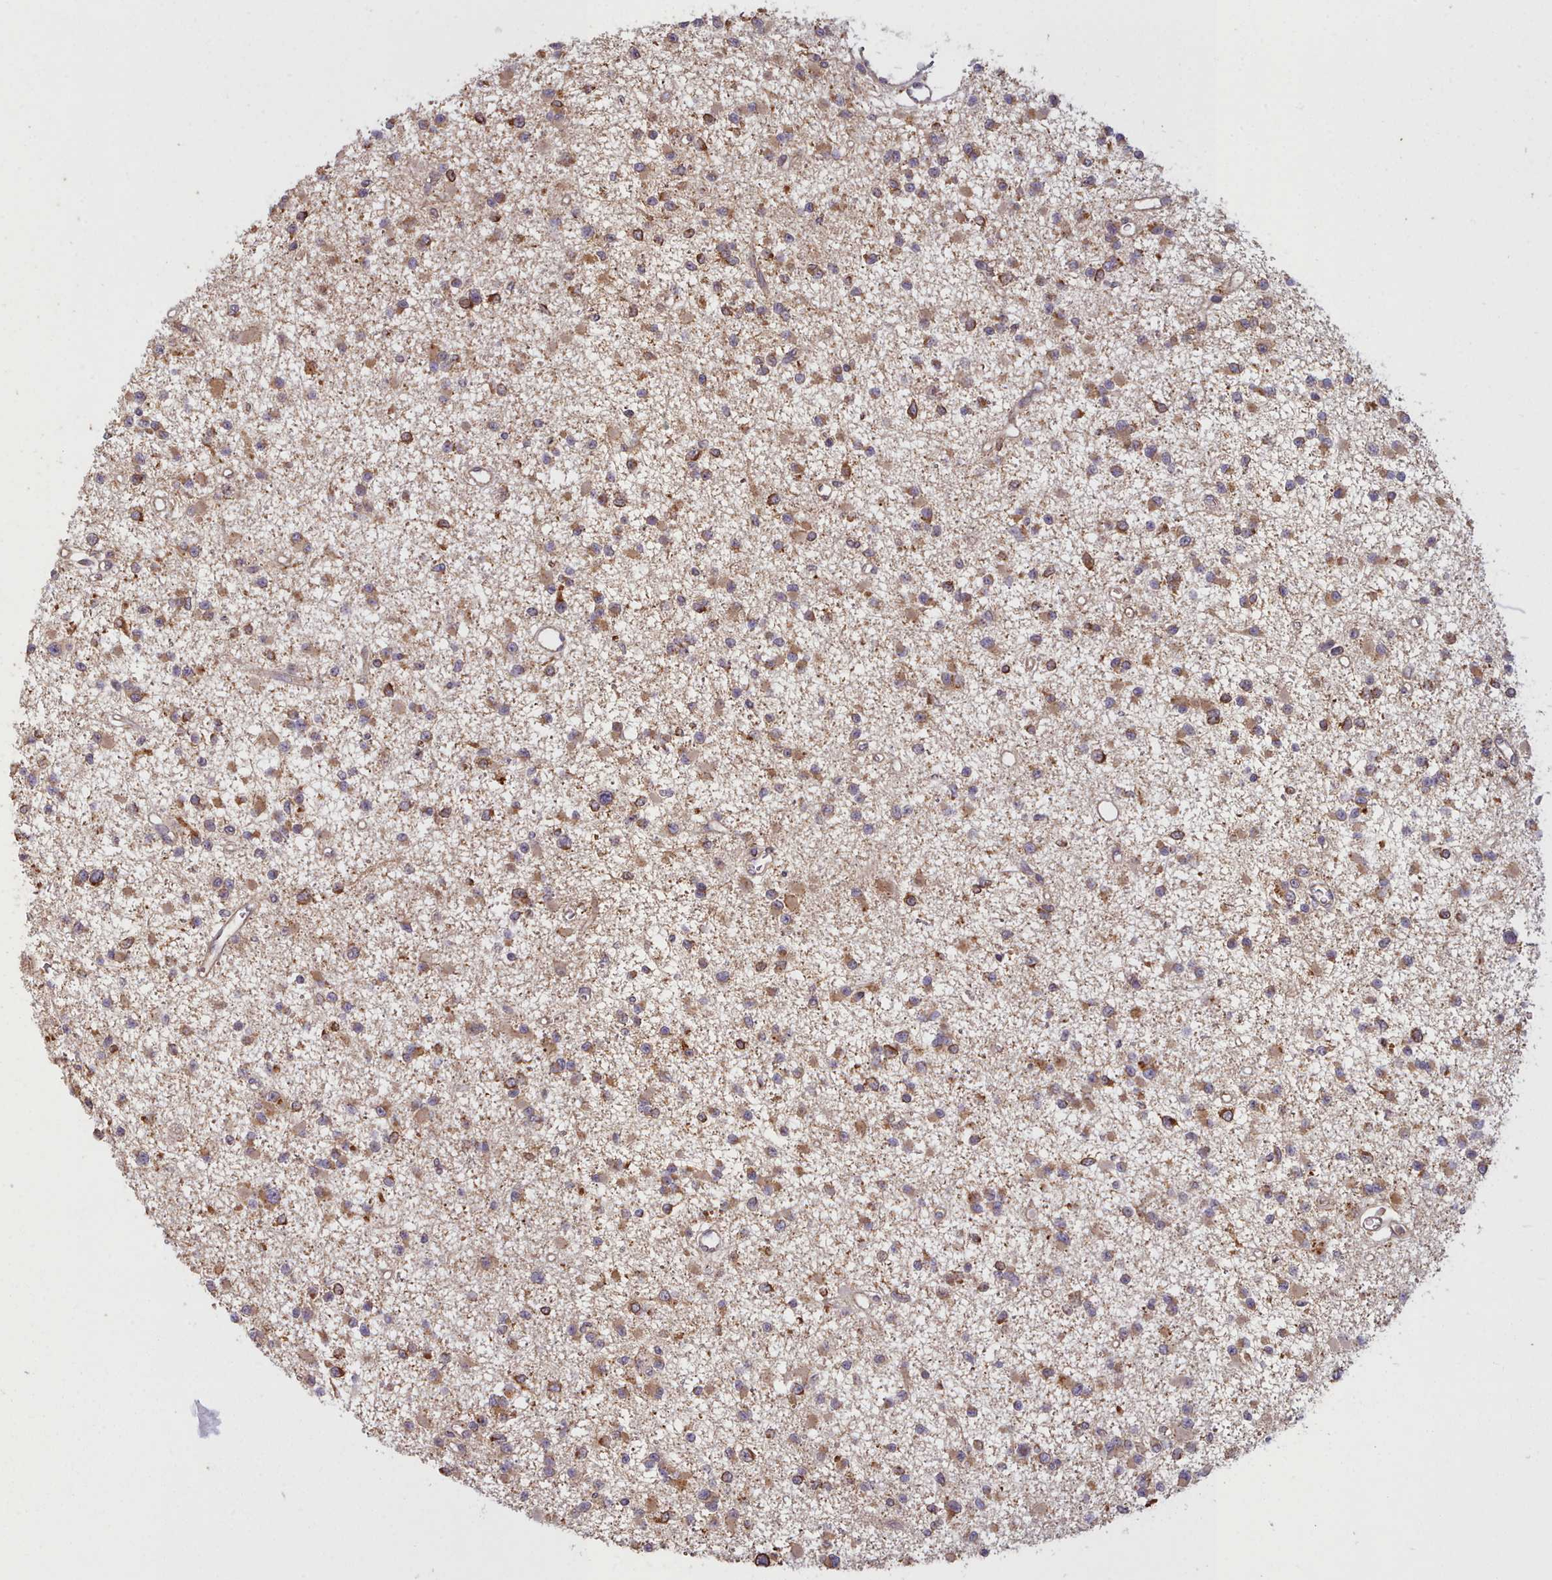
{"staining": {"intensity": "strong", "quantity": ">75%", "location": "cytoplasmic/membranous"}, "tissue": "glioma", "cell_type": "Tumor cells", "image_type": "cancer", "snomed": [{"axis": "morphology", "description": "Glioma, malignant, Low grade"}, {"axis": "topography", "description": "Brain"}], "caption": "High-power microscopy captured an immunohistochemistry image of malignant low-grade glioma, revealing strong cytoplasmic/membranous positivity in approximately >75% of tumor cells.", "gene": "CRYBG1", "patient": {"sex": "female", "age": 22}}